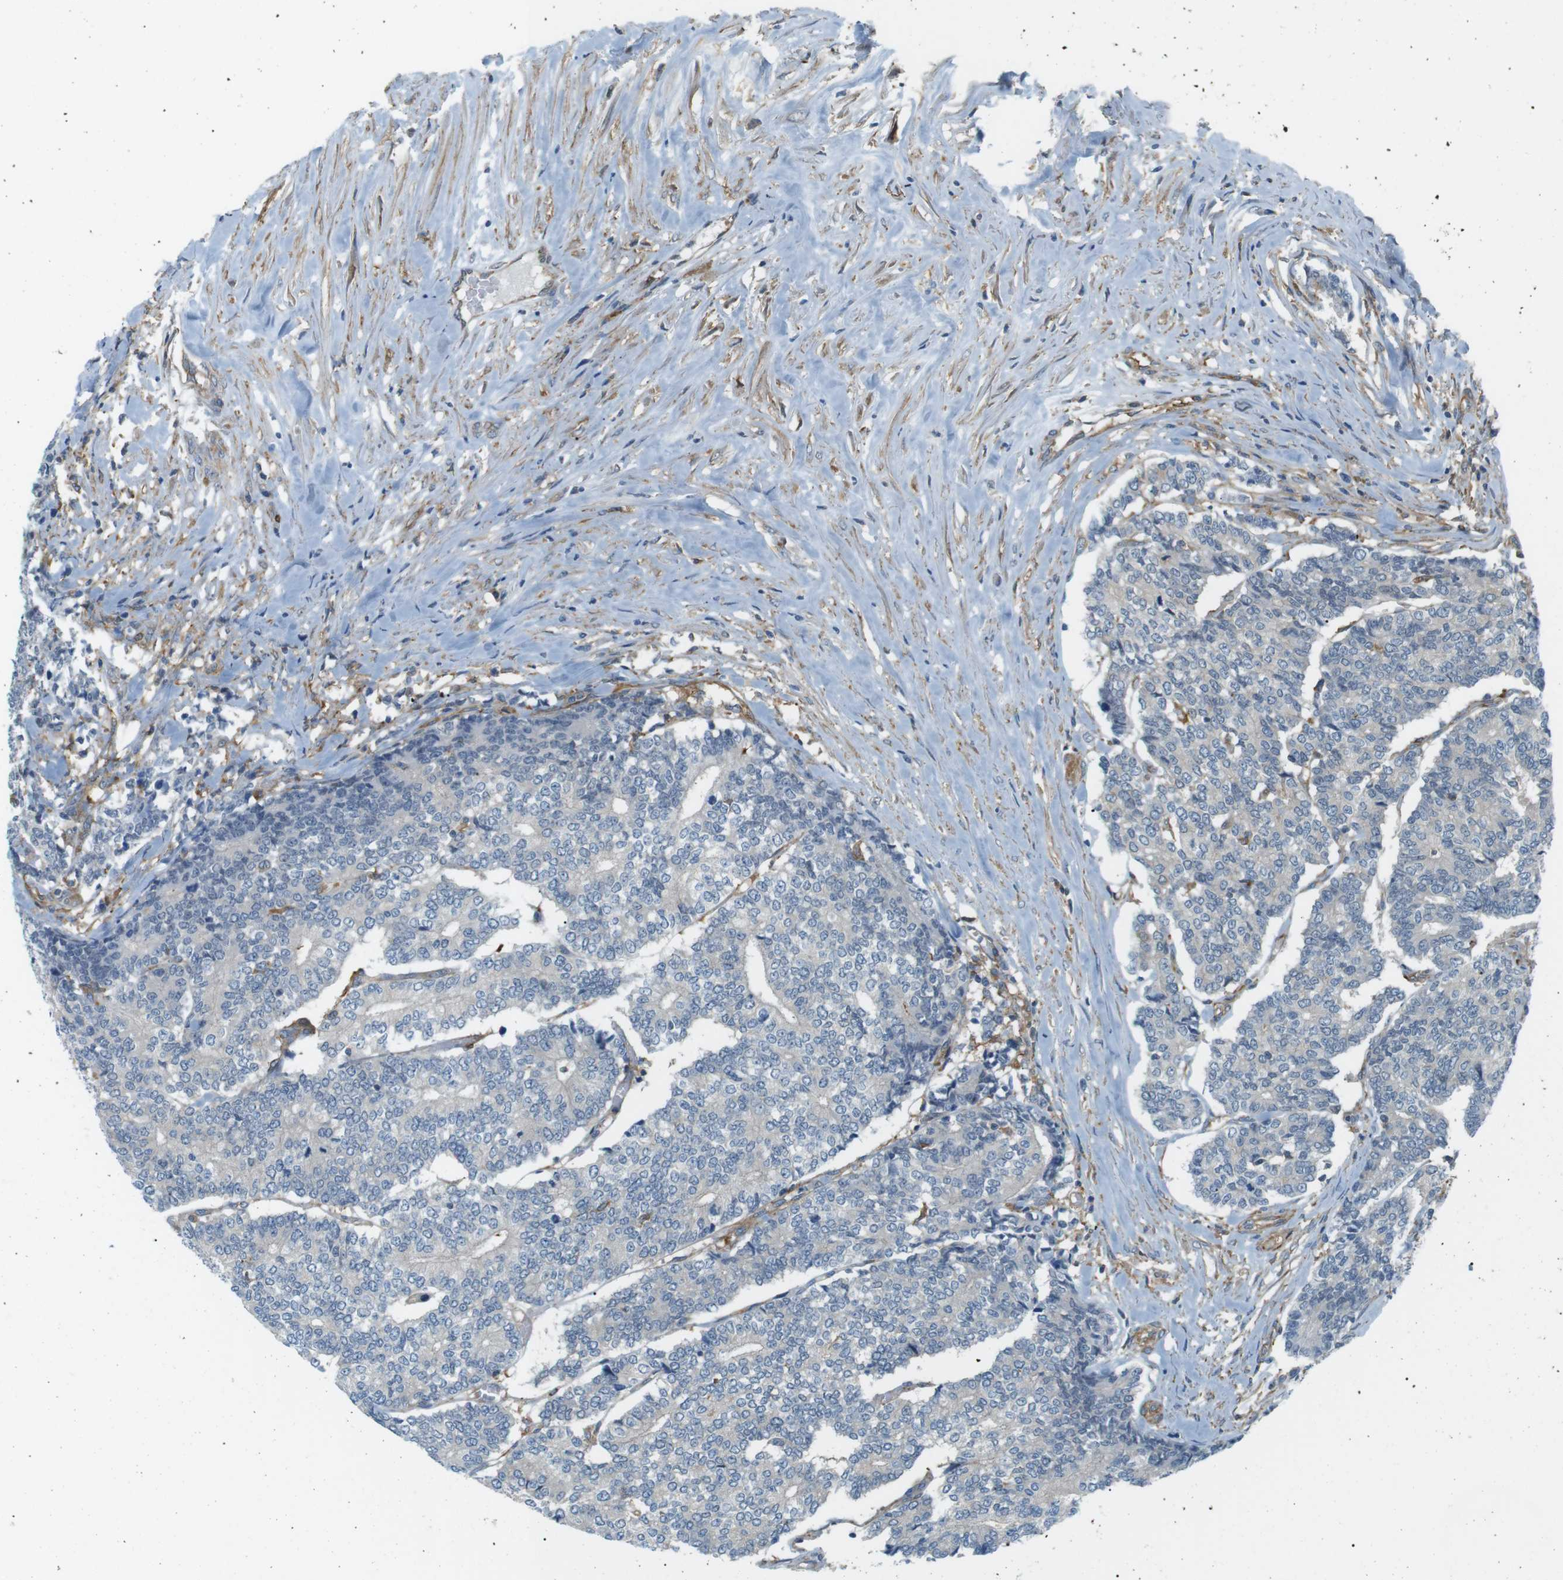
{"staining": {"intensity": "moderate", "quantity": "<25%", "location": "cytoplasmic/membranous"}, "tissue": "prostate cancer", "cell_type": "Tumor cells", "image_type": "cancer", "snomed": [{"axis": "morphology", "description": "Normal tissue, NOS"}, {"axis": "morphology", "description": "Adenocarcinoma, High grade"}, {"axis": "topography", "description": "Prostate"}, {"axis": "topography", "description": "Seminal veicle"}], "caption": "Tumor cells display low levels of moderate cytoplasmic/membranous positivity in about <25% of cells in human prostate cancer. The protein is stained brown, and the nuclei are stained in blue (DAB IHC with brightfield microscopy, high magnification).", "gene": "PEPD", "patient": {"sex": "male", "age": 55}}